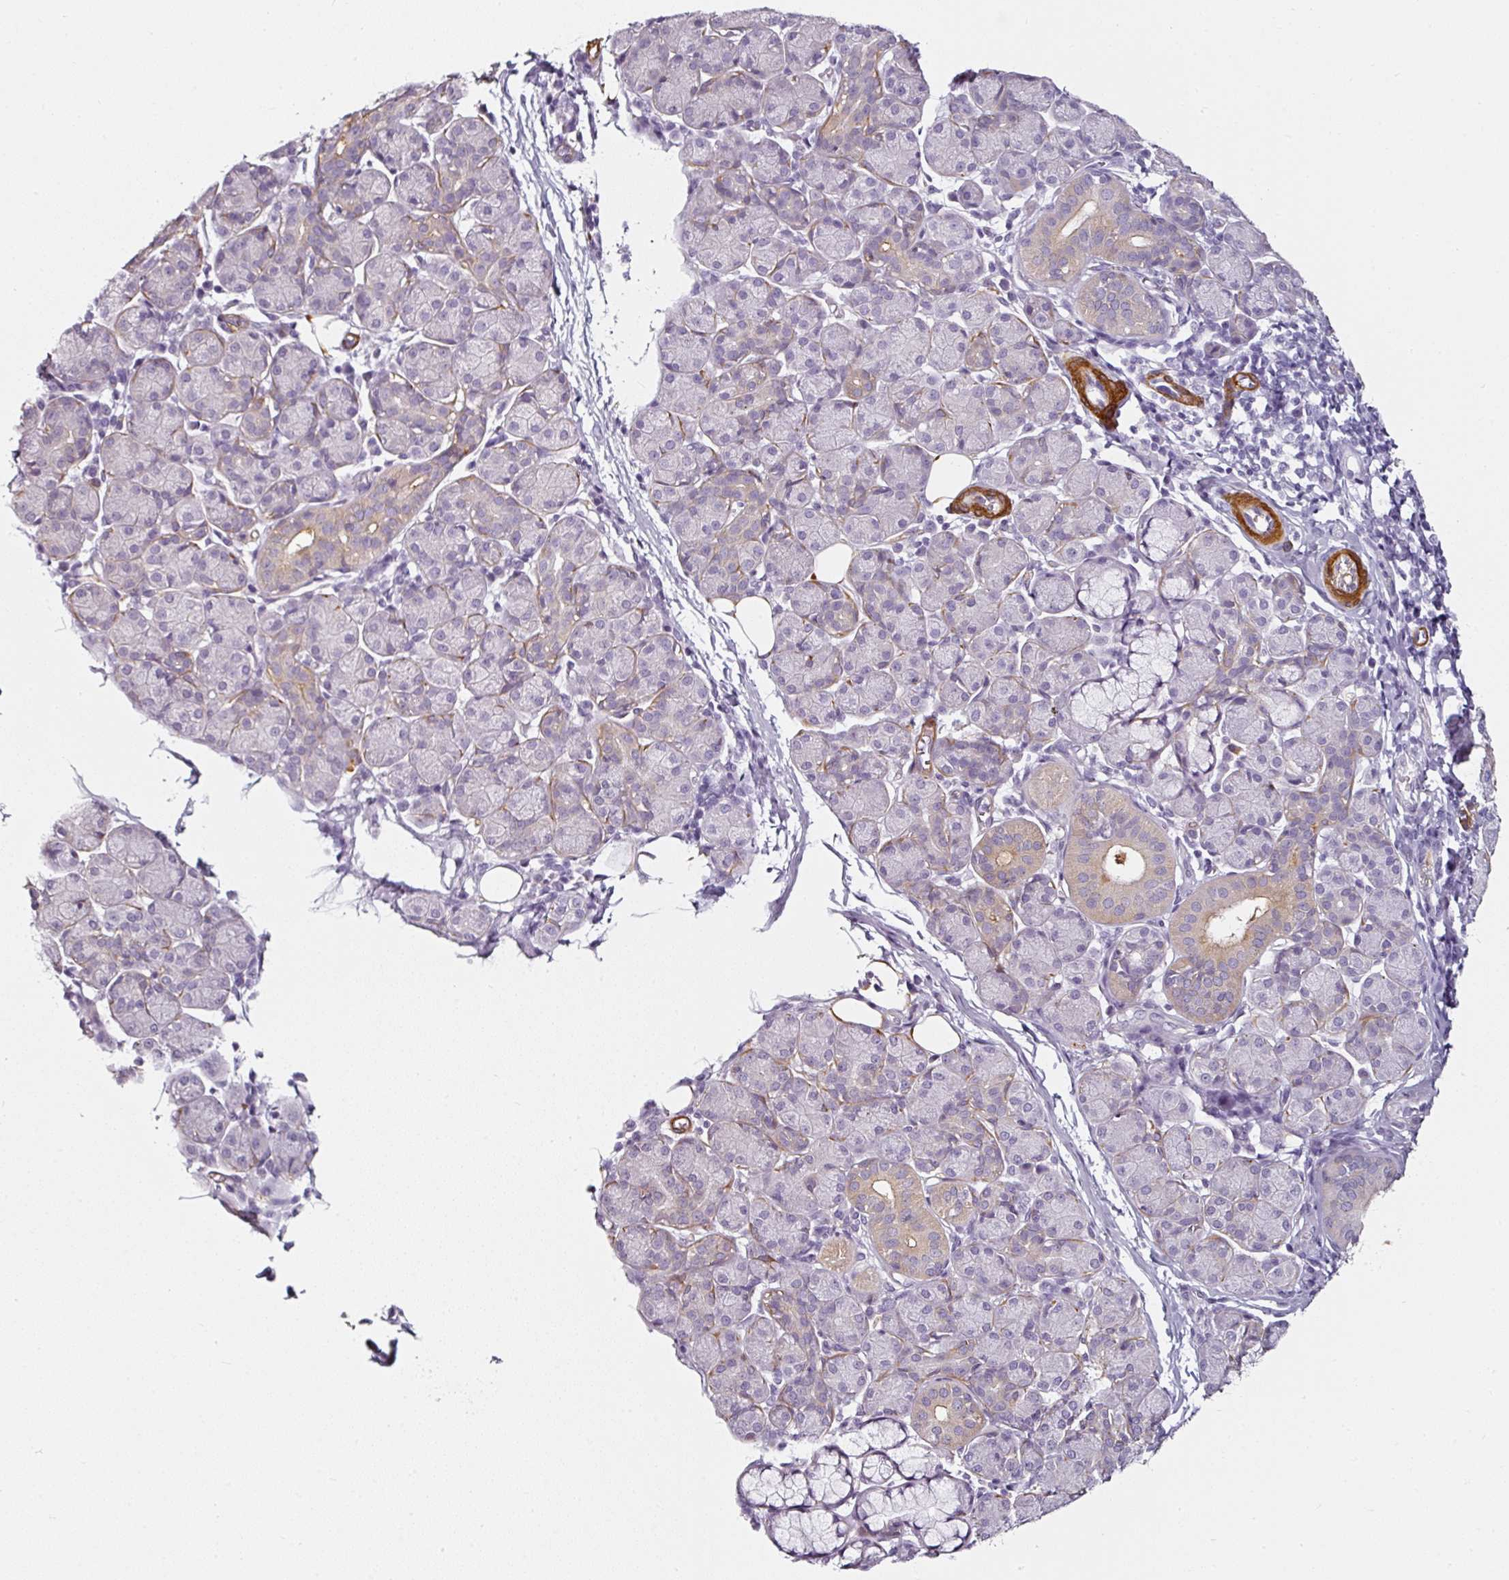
{"staining": {"intensity": "moderate", "quantity": "<25%", "location": "cytoplasmic/membranous"}, "tissue": "salivary gland", "cell_type": "Glandular cells", "image_type": "normal", "snomed": [{"axis": "morphology", "description": "Normal tissue, NOS"}, {"axis": "morphology", "description": "Inflammation, NOS"}, {"axis": "topography", "description": "Lymph node"}, {"axis": "topography", "description": "Salivary gland"}], "caption": "This is an image of IHC staining of unremarkable salivary gland, which shows moderate positivity in the cytoplasmic/membranous of glandular cells.", "gene": "CAP2", "patient": {"sex": "male", "age": 3}}